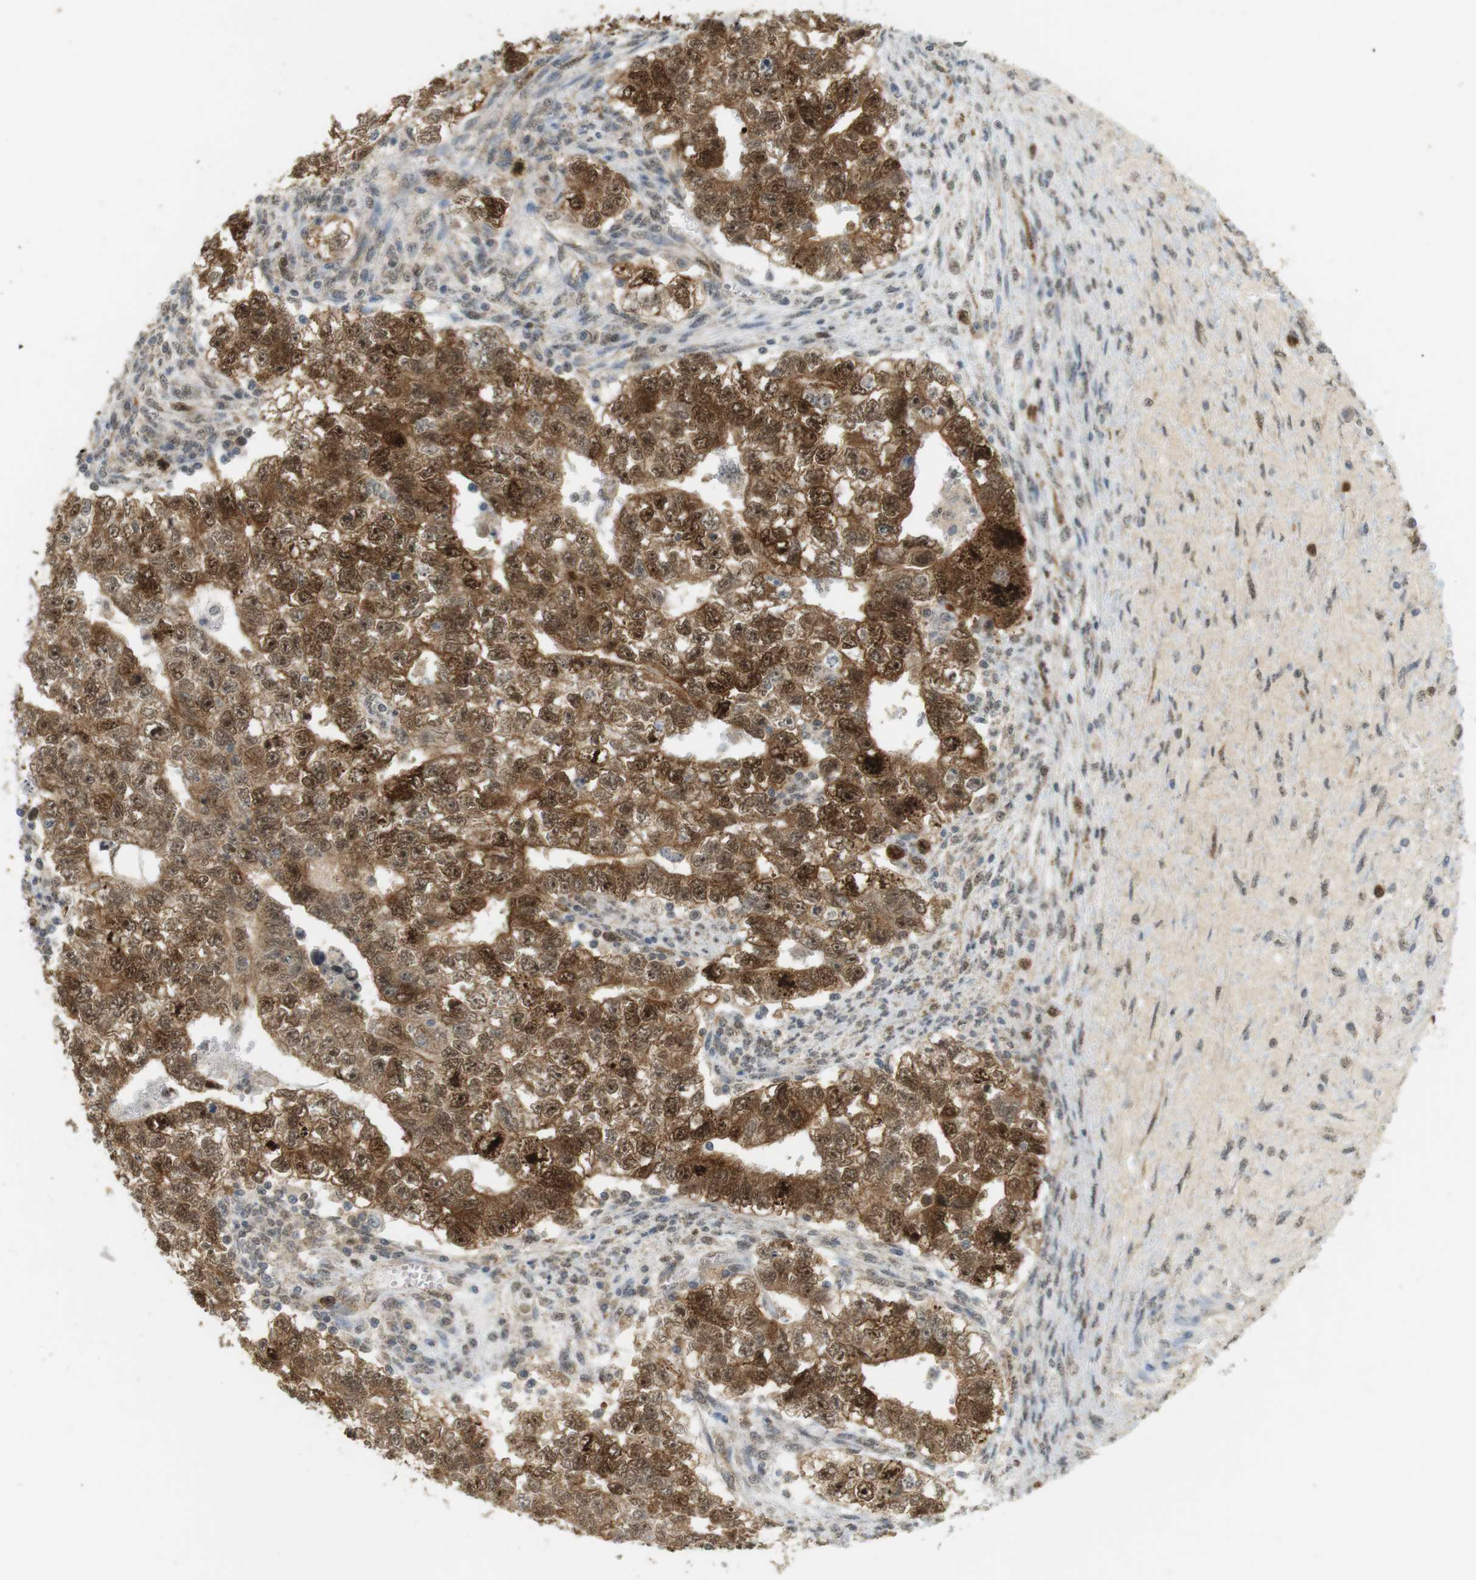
{"staining": {"intensity": "strong", "quantity": ">75%", "location": "cytoplasmic/membranous,nuclear"}, "tissue": "testis cancer", "cell_type": "Tumor cells", "image_type": "cancer", "snomed": [{"axis": "morphology", "description": "Seminoma, NOS"}, {"axis": "morphology", "description": "Carcinoma, Embryonal, NOS"}, {"axis": "topography", "description": "Testis"}], "caption": "An image of embryonal carcinoma (testis) stained for a protein reveals strong cytoplasmic/membranous and nuclear brown staining in tumor cells.", "gene": "TTK", "patient": {"sex": "male", "age": 38}}